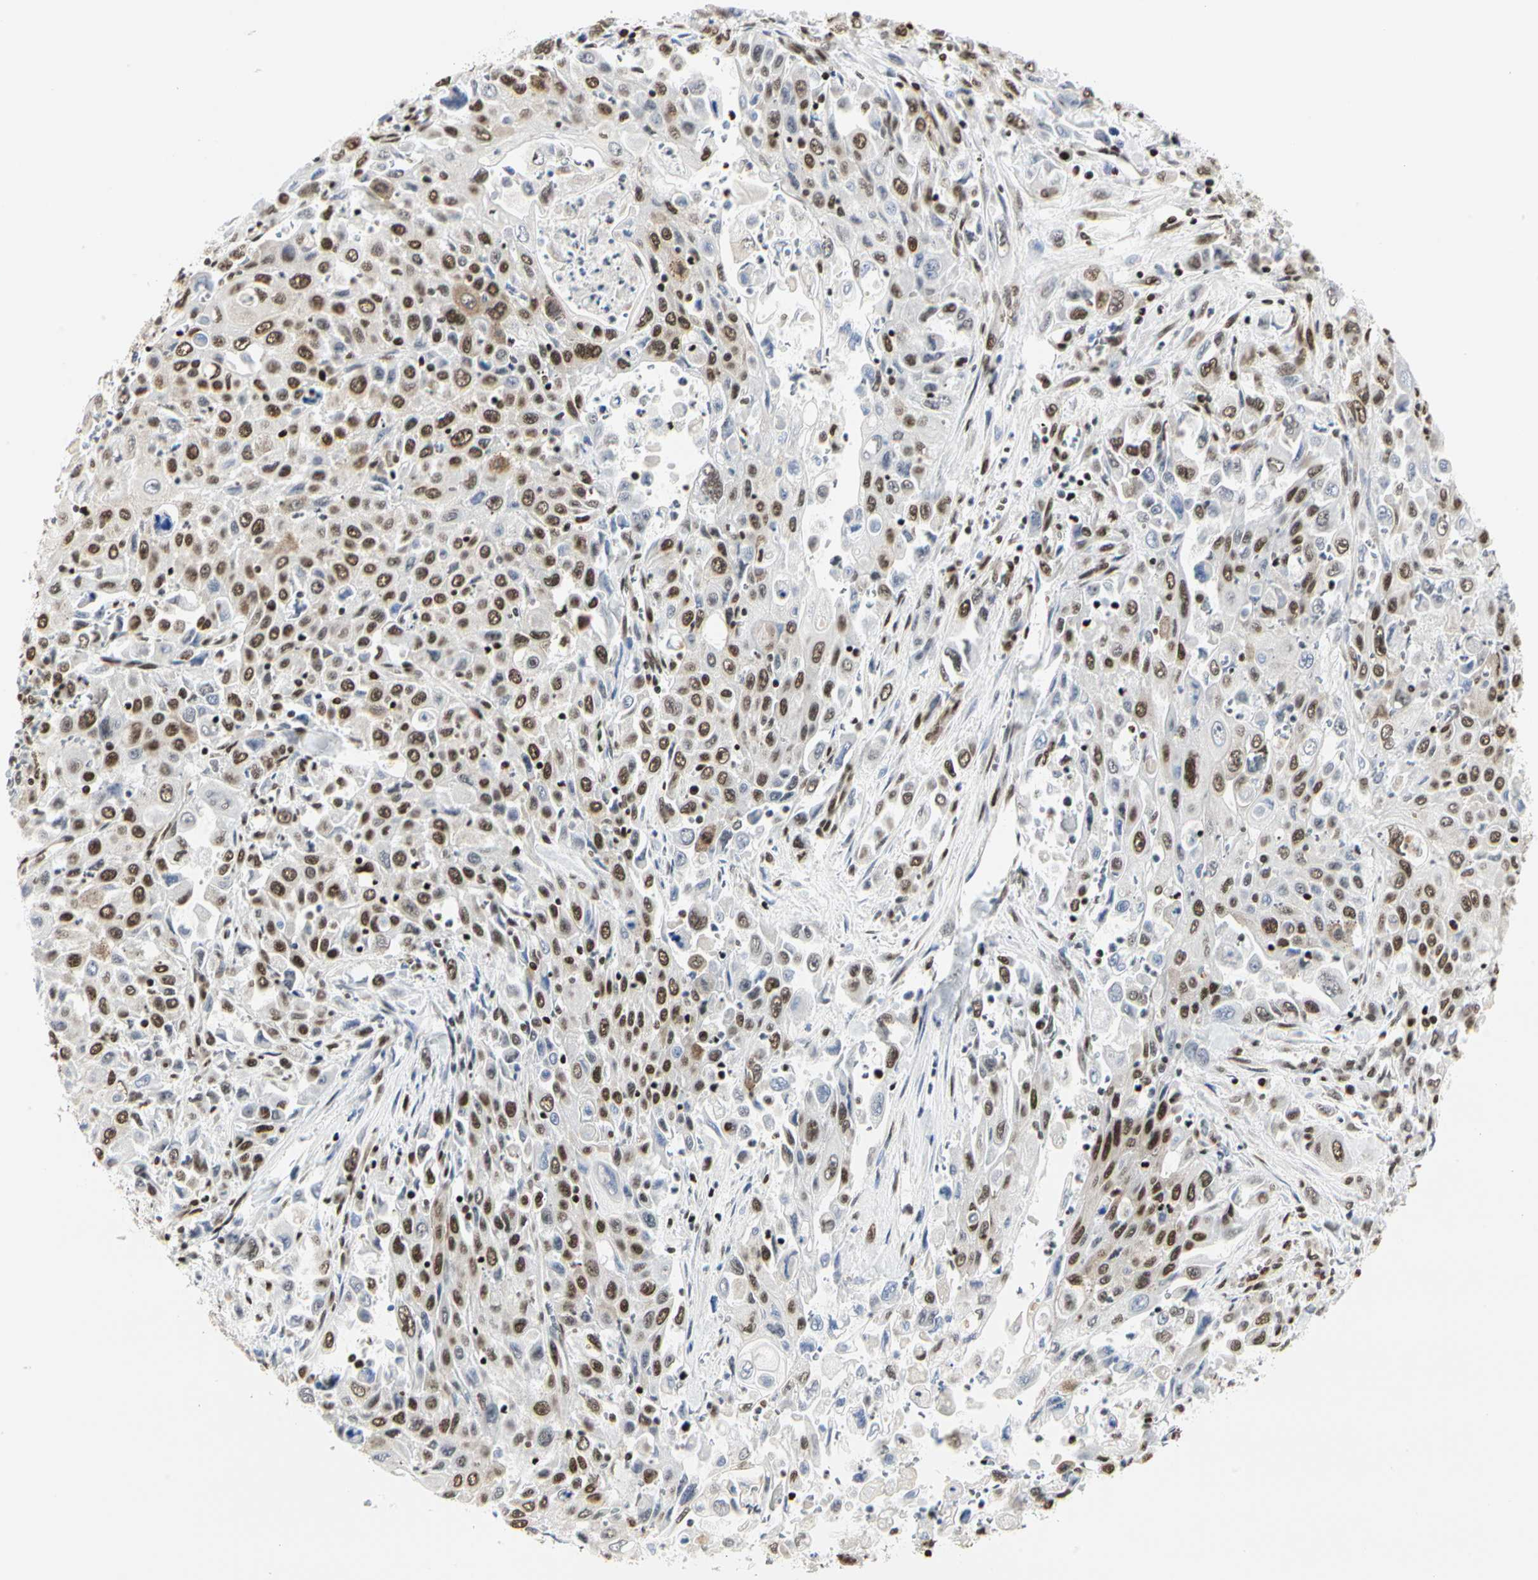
{"staining": {"intensity": "moderate", "quantity": ">75%", "location": "nuclear"}, "tissue": "pancreatic cancer", "cell_type": "Tumor cells", "image_type": "cancer", "snomed": [{"axis": "morphology", "description": "Adenocarcinoma, NOS"}, {"axis": "topography", "description": "Pancreas"}], "caption": "Pancreatic cancer stained with immunohistochemistry (IHC) exhibits moderate nuclear staining in about >75% of tumor cells.", "gene": "PRMT3", "patient": {"sex": "male", "age": 70}}